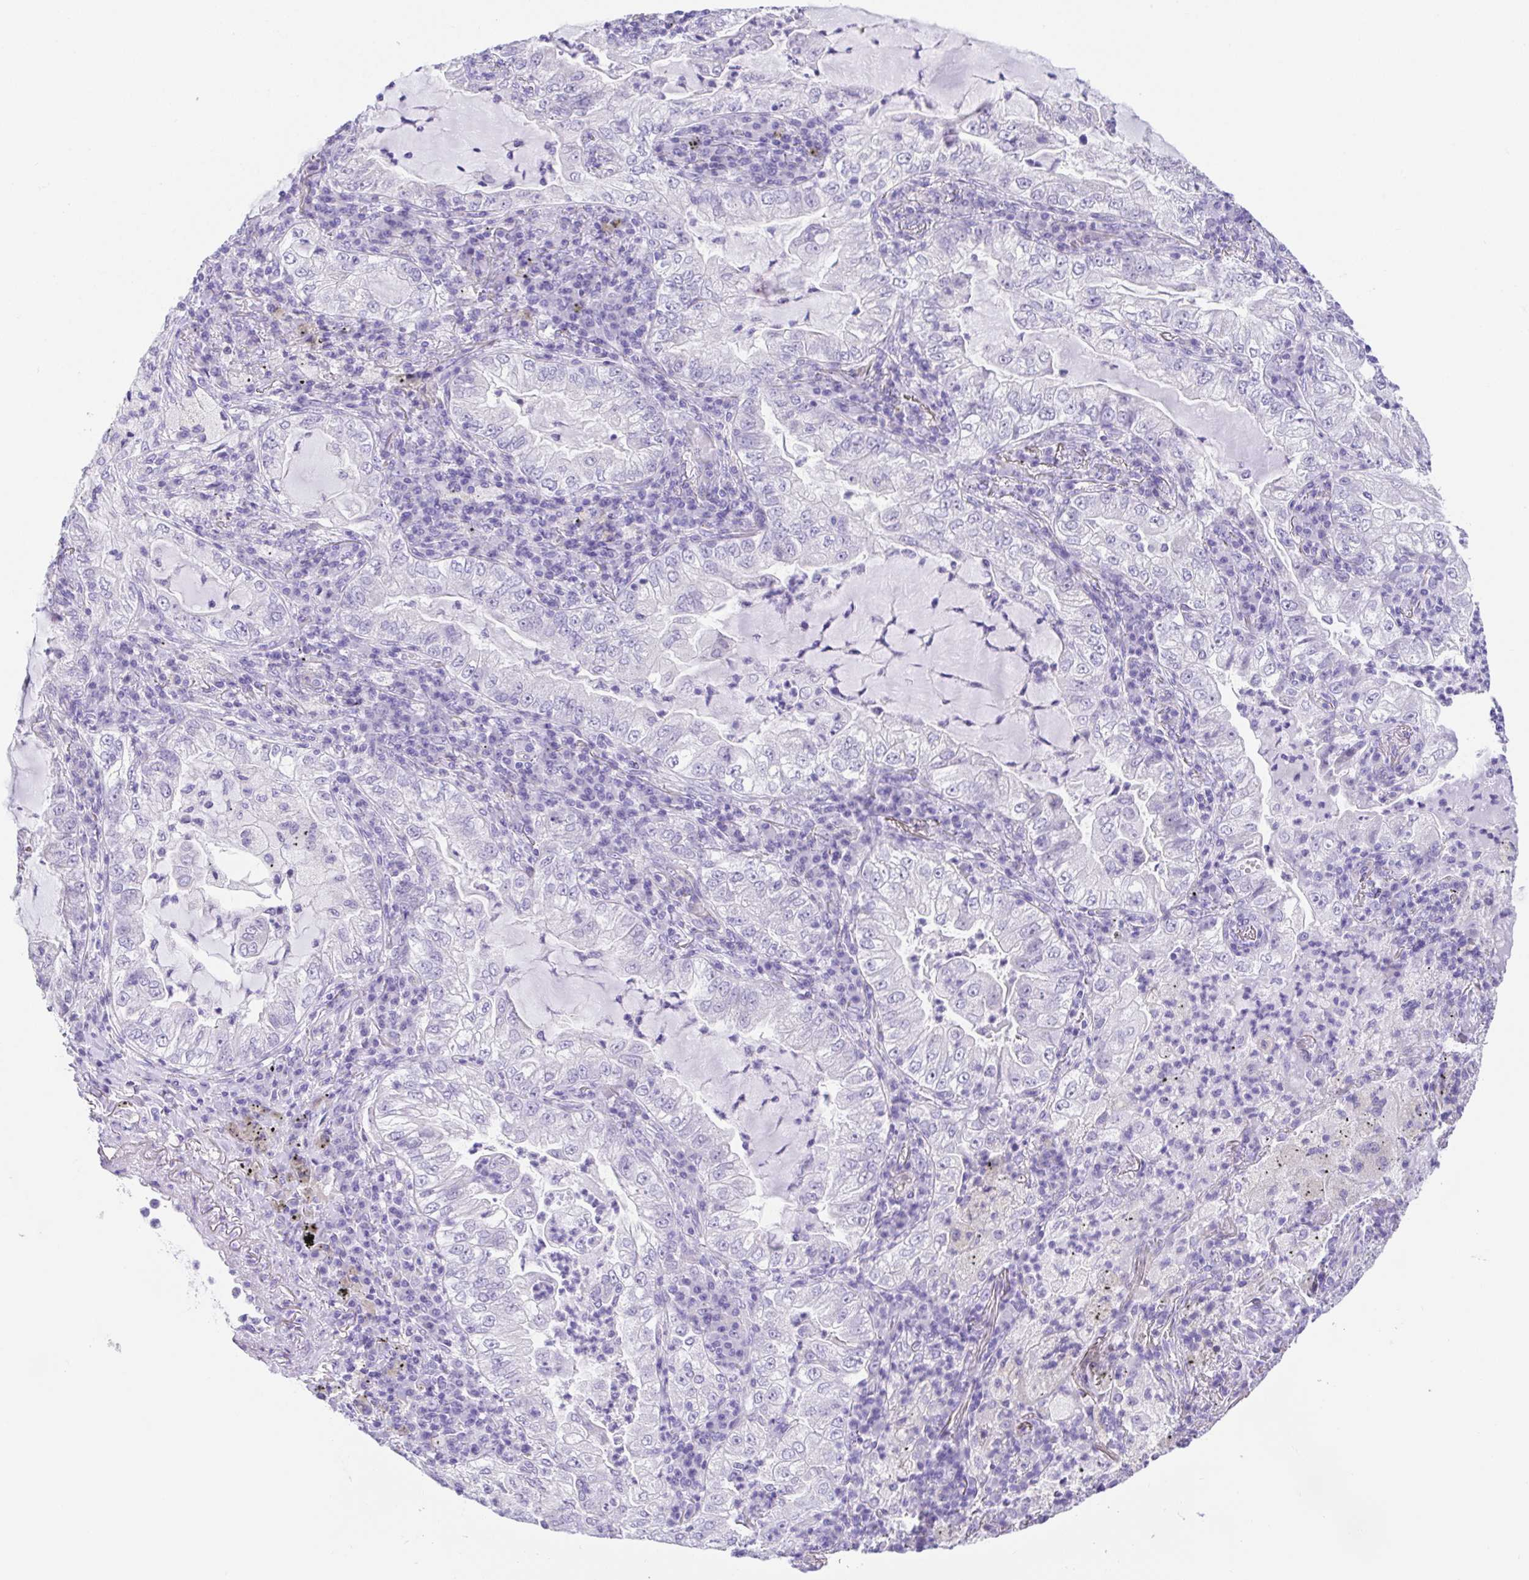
{"staining": {"intensity": "negative", "quantity": "none", "location": "none"}, "tissue": "lung cancer", "cell_type": "Tumor cells", "image_type": "cancer", "snomed": [{"axis": "morphology", "description": "Adenocarcinoma, NOS"}, {"axis": "topography", "description": "Lung"}], "caption": "Photomicrograph shows no significant protein staining in tumor cells of adenocarcinoma (lung). (Stains: DAB (3,3'-diaminobenzidine) immunohistochemistry with hematoxylin counter stain, Microscopy: brightfield microscopy at high magnification).", "gene": "SPATA4", "patient": {"sex": "female", "age": 73}}